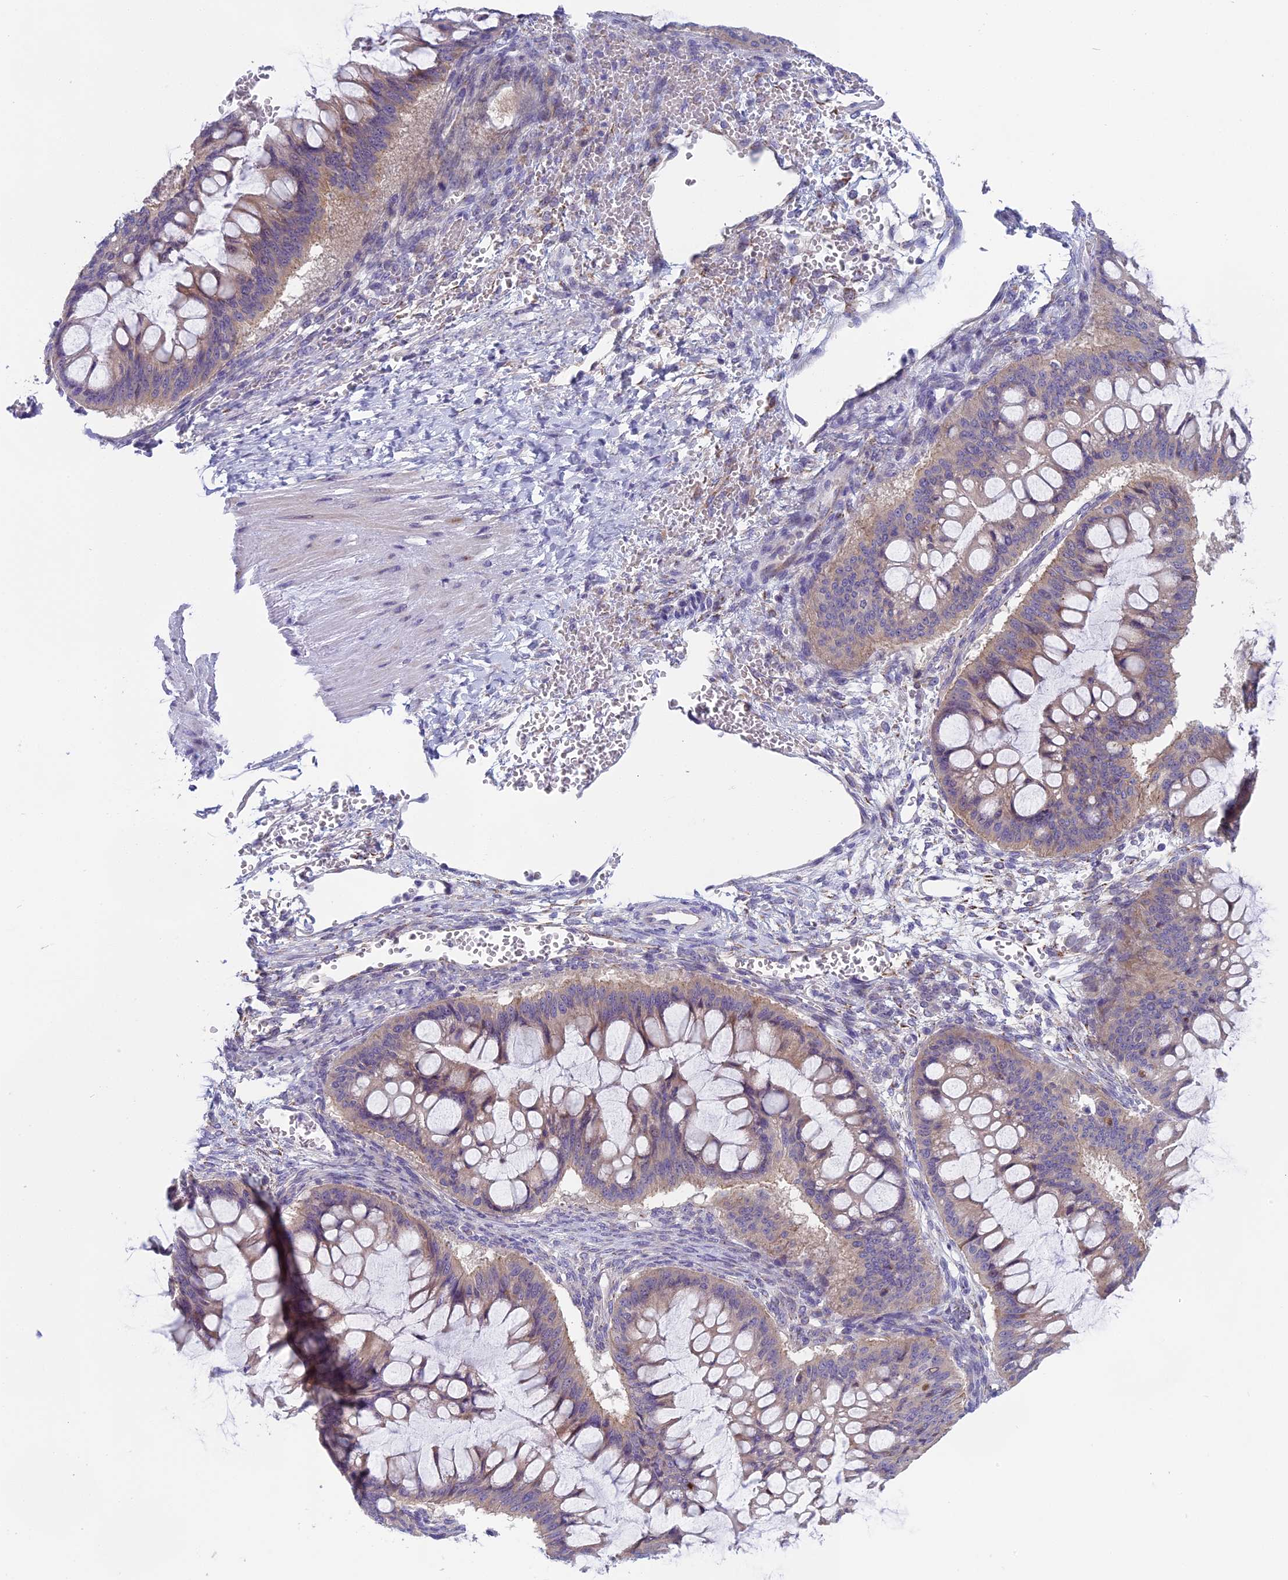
{"staining": {"intensity": "weak", "quantity": "25%-75%", "location": "cytoplasmic/membranous"}, "tissue": "ovarian cancer", "cell_type": "Tumor cells", "image_type": "cancer", "snomed": [{"axis": "morphology", "description": "Cystadenocarcinoma, mucinous, NOS"}, {"axis": "topography", "description": "Ovary"}], "caption": "Weak cytoplasmic/membranous protein staining is identified in about 25%-75% of tumor cells in ovarian cancer (mucinous cystadenocarcinoma).", "gene": "ARHGEF37", "patient": {"sex": "female", "age": 73}}